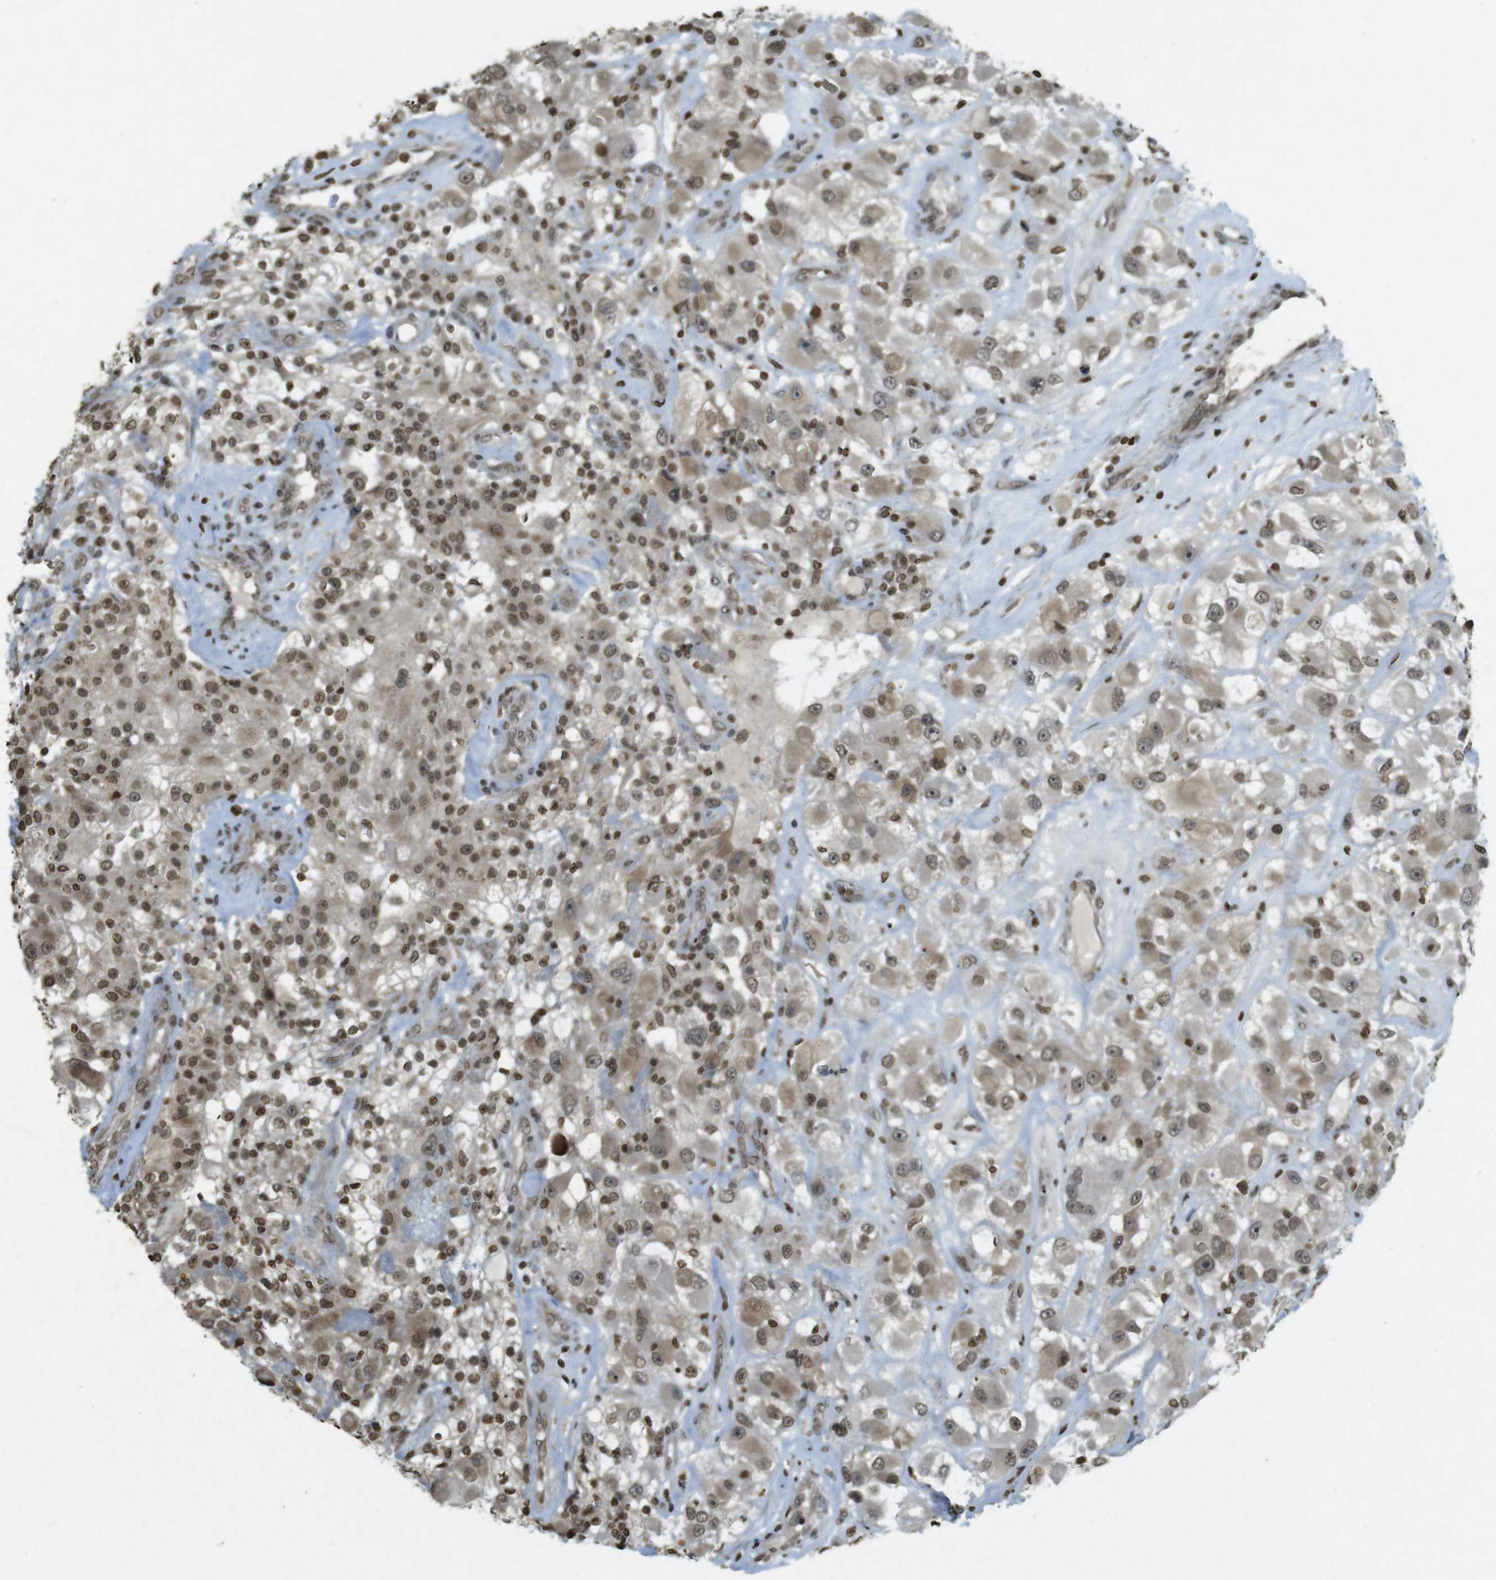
{"staining": {"intensity": "moderate", "quantity": ">75%", "location": "nuclear"}, "tissue": "renal cancer", "cell_type": "Tumor cells", "image_type": "cancer", "snomed": [{"axis": "morphology", "description": "Adenocarcinoma, NOS"}, {"axis": "topography", "description": "Kidney"}], "caption": "The image shows a brown stain indicating the presence of a protein in the nuclear of tumor cells in adenocarcinoma (renal). (Stains: DAB (3,3'-diaminobenzidine) in brown, nuclei in blue, Microscopy: brightfield microscopy at high magnification).", "gene": "ORC4", "patient": {"sex": "female", "age": 52}}